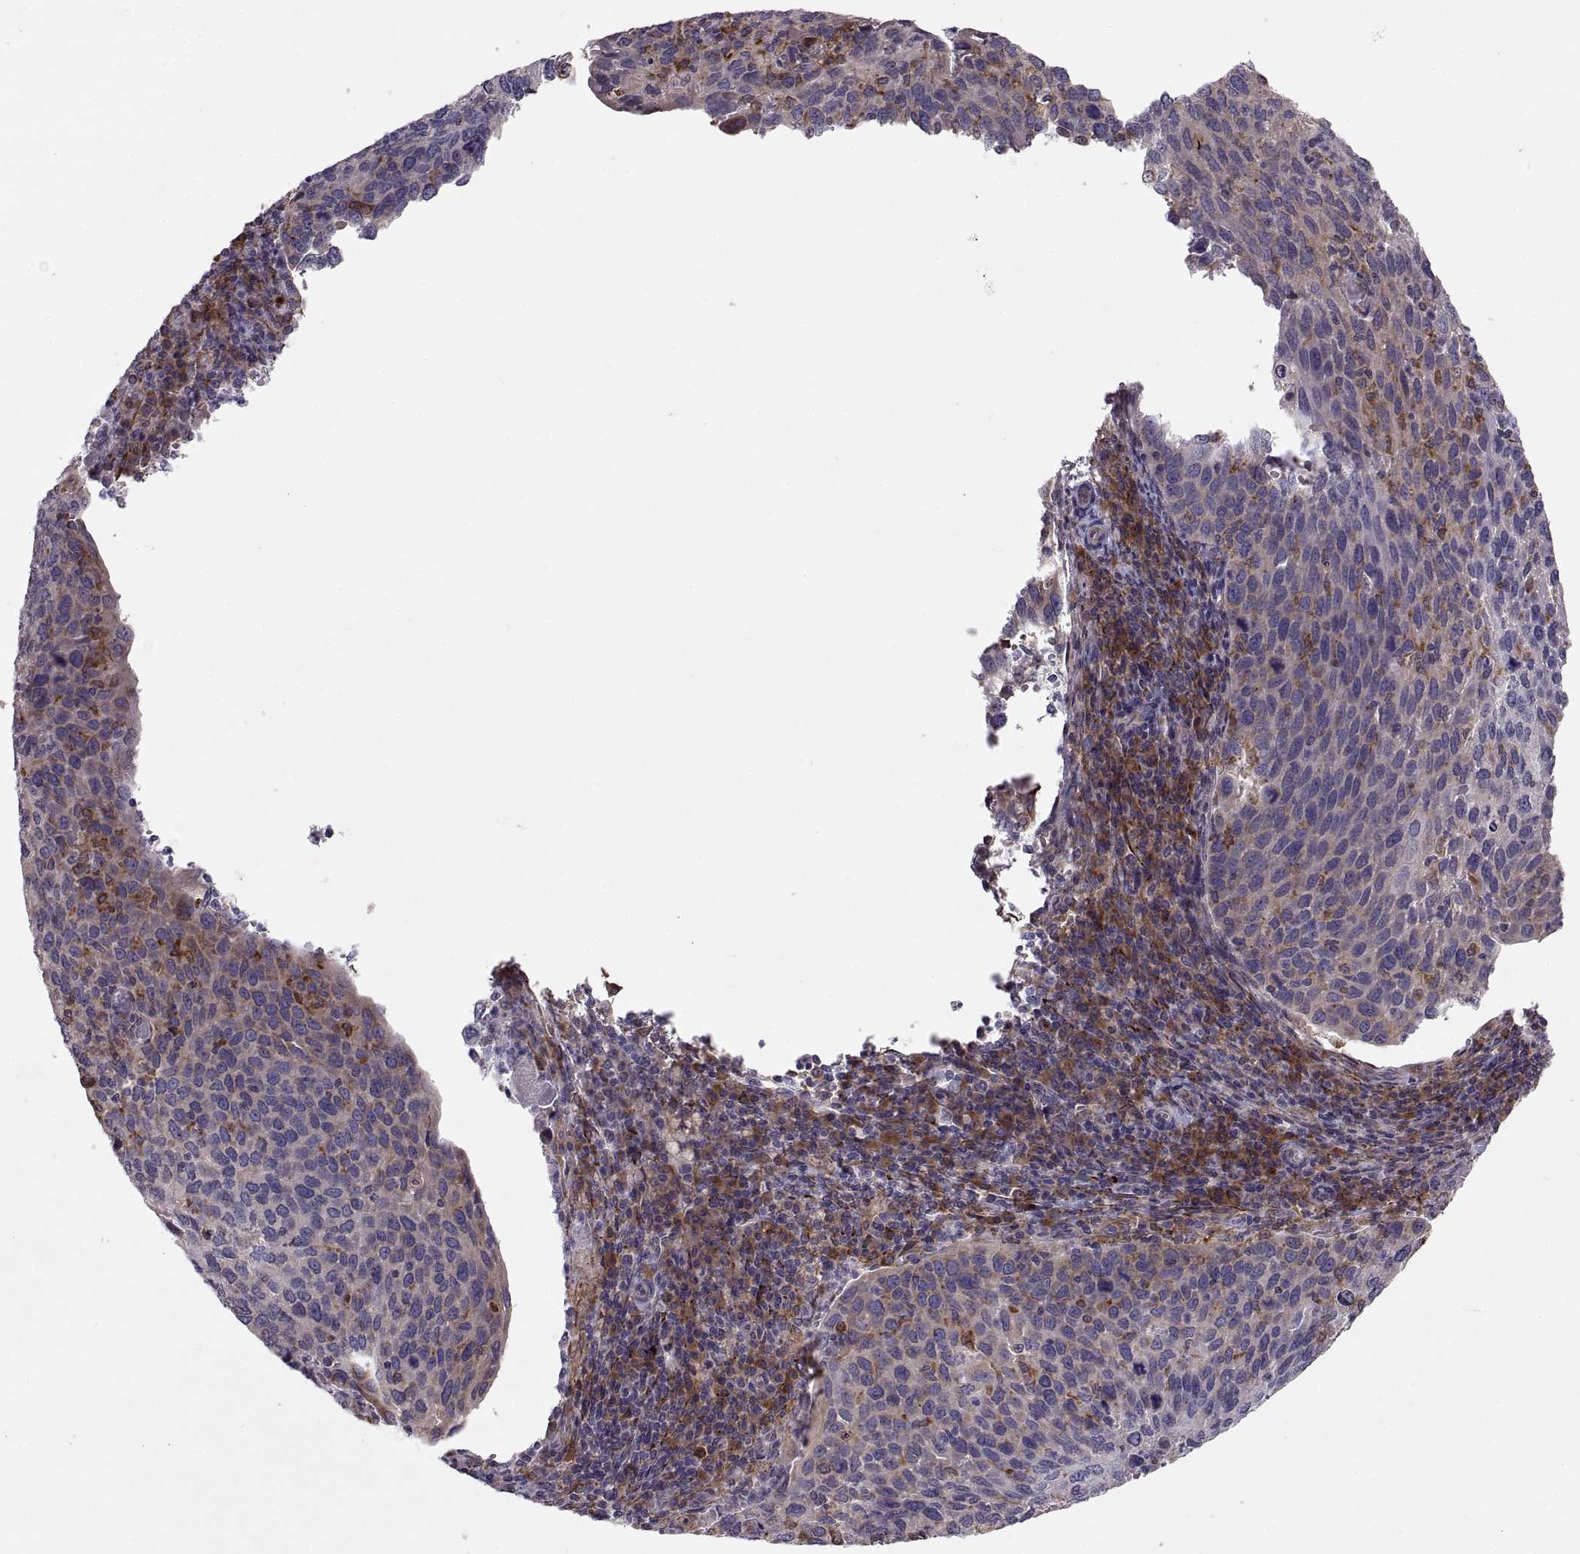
{"staining": {"intensity": "weak", "quantity": "<25%", "location": "cytoplasmic/membranous"}, "tissue": "cervical cancer", "cell_type": "Tumor cells", "image_type": "cancer", "snomed": [{"axis": "morphology", "description": "Squamous cell carcinoma, NOS"}, {"axis": "topography", "description": "Cervix"}], "caption": "DAB (3,3'-diaminobenzidine) immunohistochemical staining of squamous cell carcinoma (cervical) exhibits no significant staining in tumor cells.", "gene": "PLEKHB2", "patient": {"sex": "female", "age": 54}}